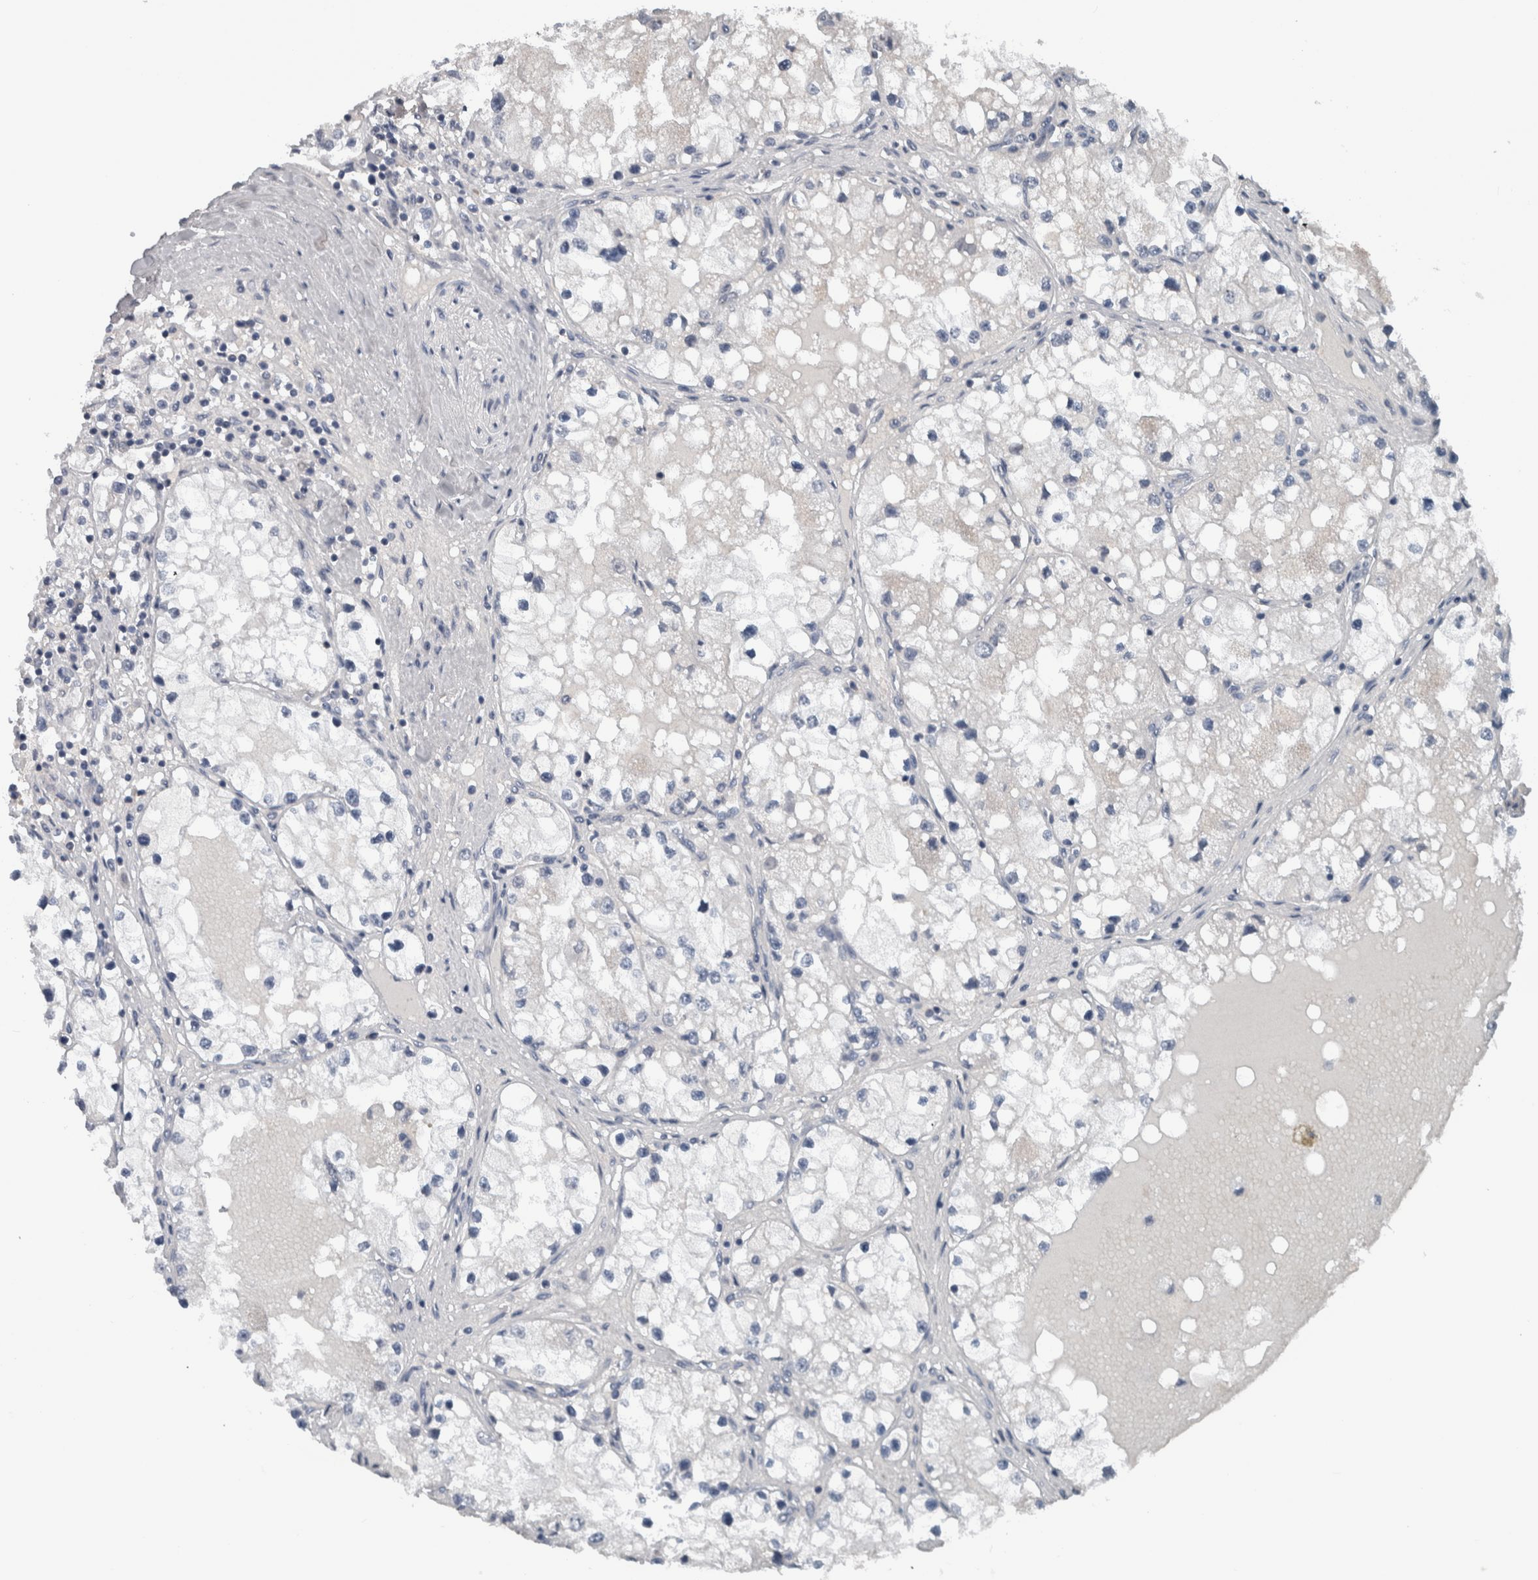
{"staining": {"intensity": "negative", "quantity": "none", "location": "none"}, "tissue": "renal cancer", "cell_type": "Tumor cells", "image_type": "cancer", "snomed": [{"axis": "morphology", "description": "Adenocarcinoma, NOS"}, {"axis": "topography", "description": "Kidney"}], "caption": "Tumor cells show no significant protein staining in renal cancer (adenocarcinoma).", "gene": "MAFF", "patient": {"sex": "male", "age": 68}}